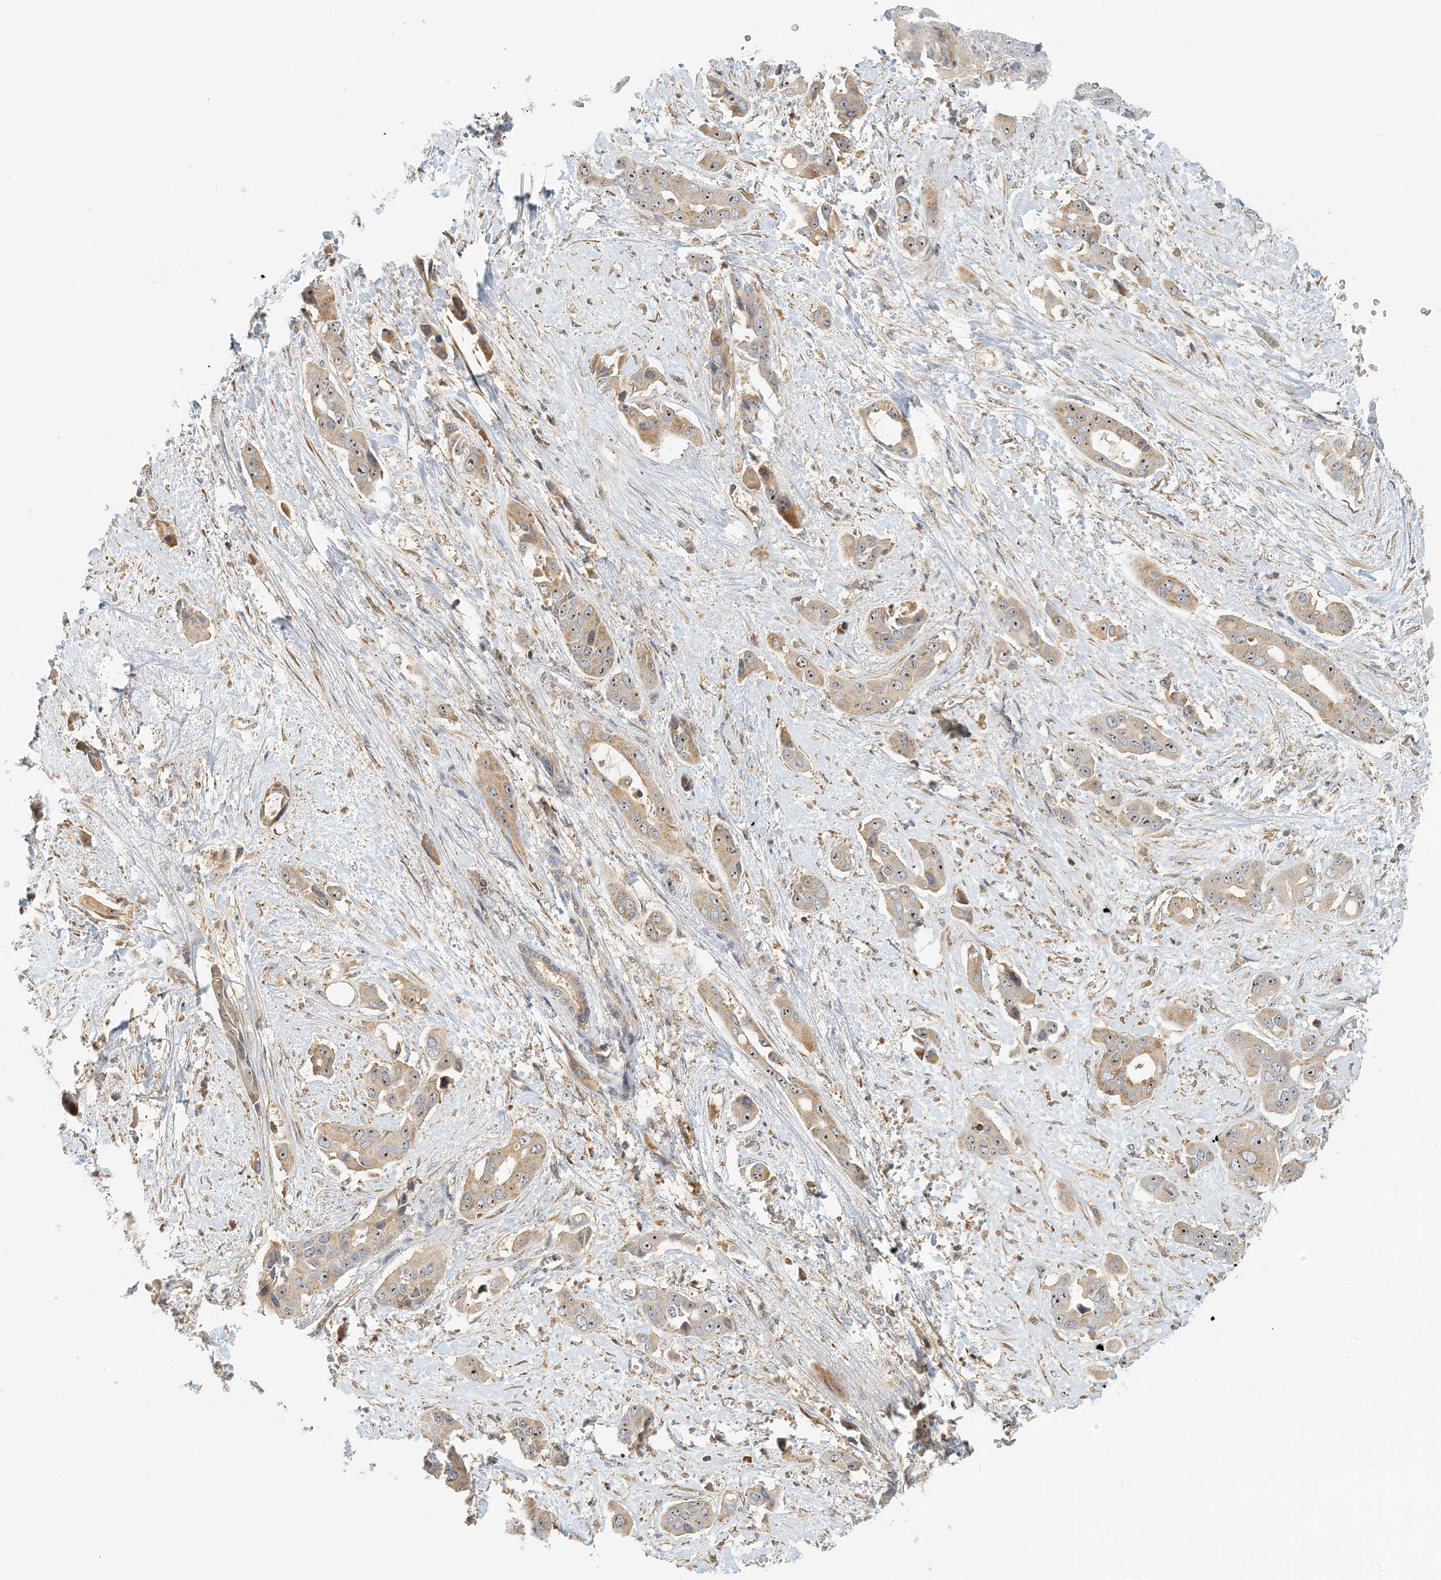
{"staining": {"intensity": "moderate", "quantity": ">75%", "location": "cytoplasmic/membranous,nuclear"}, "tissue": "liver cancer", "cell_type": "Tumor cells", "image_type": "cancer", "snomed": [{"axis": "morphology", "description": "Cholangiocarcinoma"}, {"axis": "topography", "description": "Liver"}], "caption": "Protein staining by immunohistochemistry (IHC) reveals moderate cytoplasmic/membranous and nuclear staining in approximately >75% of tumor cells in liver cancer (cholangiocarcinoma).", "gene": "COLEC11", "patient": {"sex": "female", "age": 52}}